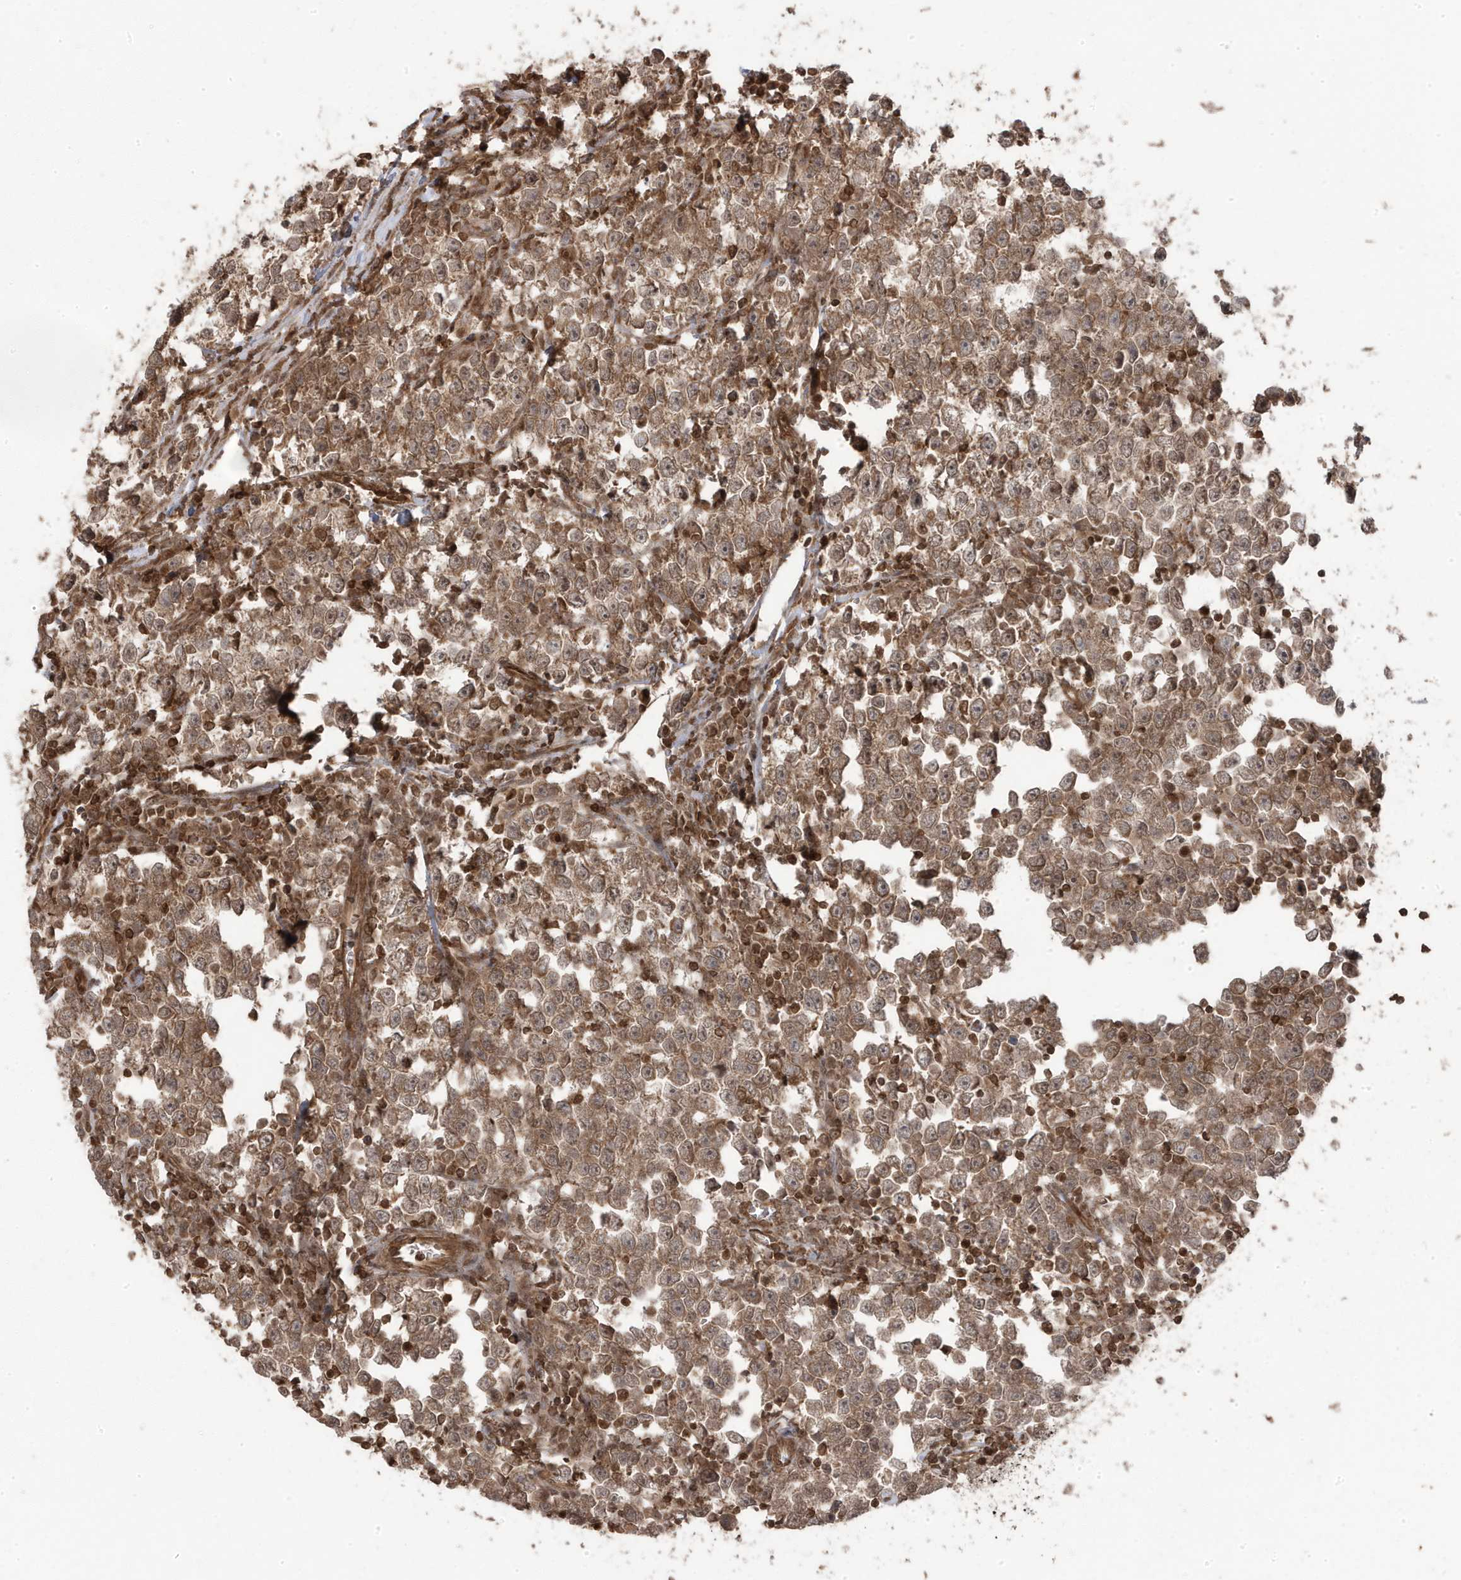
{"staining": {"intensity": "moderate", "quantity": ">75%", "location": "cytoplasmic/membranous"}, "tissue": "testis cancer", "cell_type": "Tumor cells", "image_type": "cancer", "snomed": [{"axis": "morphology", "description": "Normal tissue, NOS"}, {"axis": "morphology", "description": "Seminoma, NOS"}, {"axis": "topography", "description": "Testis"}], "caption": "Protein expression analysis of human testis cancer (seminoma) reveals moderate cytoplasmic/membranous staining in about >75% of tumor cells.", "gene": "ASAP1", "patient": {"sex": "male", "age": 43}}